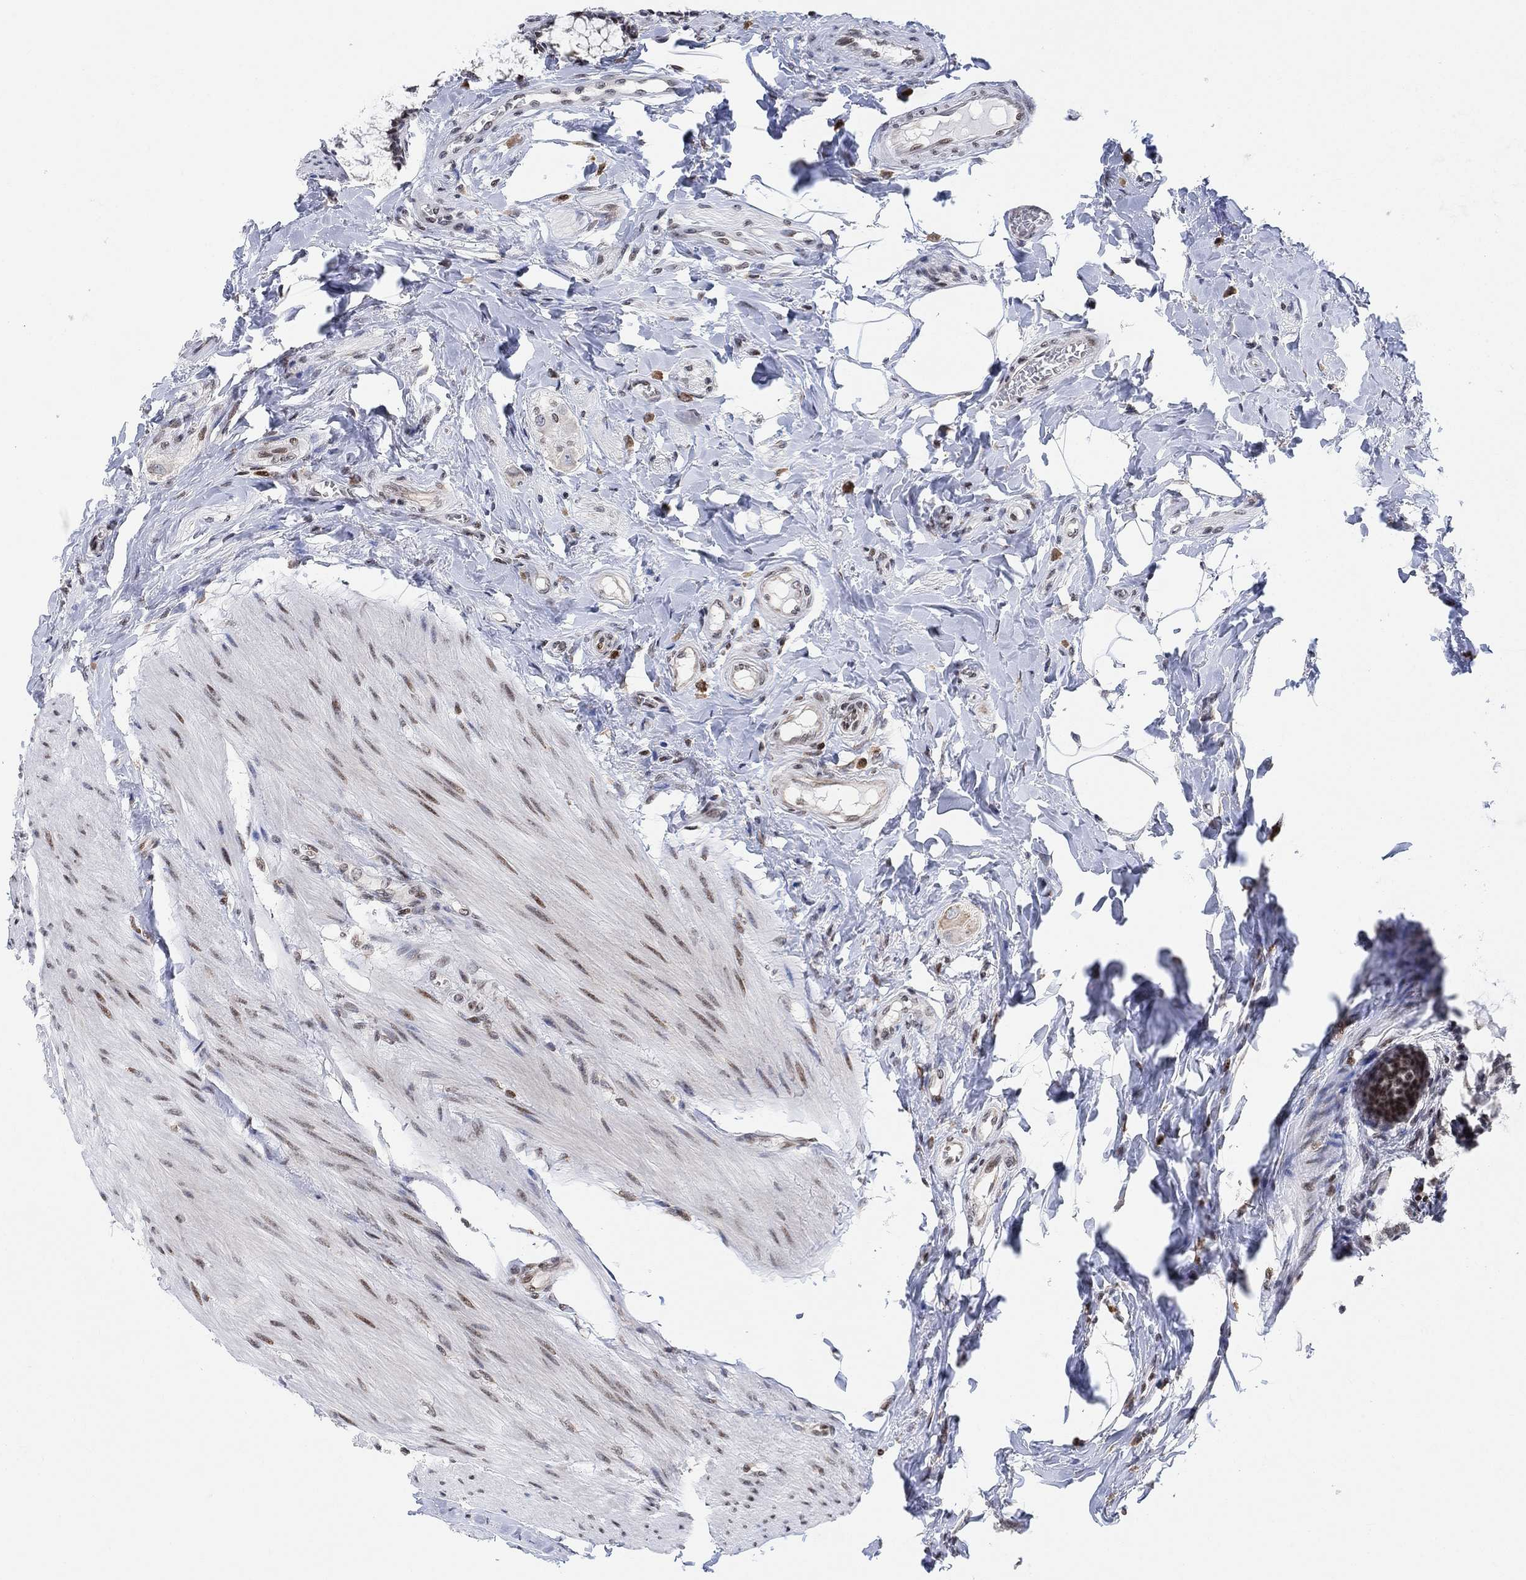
{"staining": {"intensity": "weak", "quantity": "25%-75%", "location": "nuclear"}, "tissue": "colon", "cell_type": "Endothelial cells", "image_type": "normal", "snomed": [{"axis": "morphology", "description": "Normal tissue, NOS"}, {"axis": "topography", "description": "Colon"}], "caption": "Brown immunohistochemical staining in normal human colon exhibits weak nuclear staining in about 25%-75% of endothelial cells.", "gene": "ABHD14A", "patient": {"sex": "female", "age": 65}}